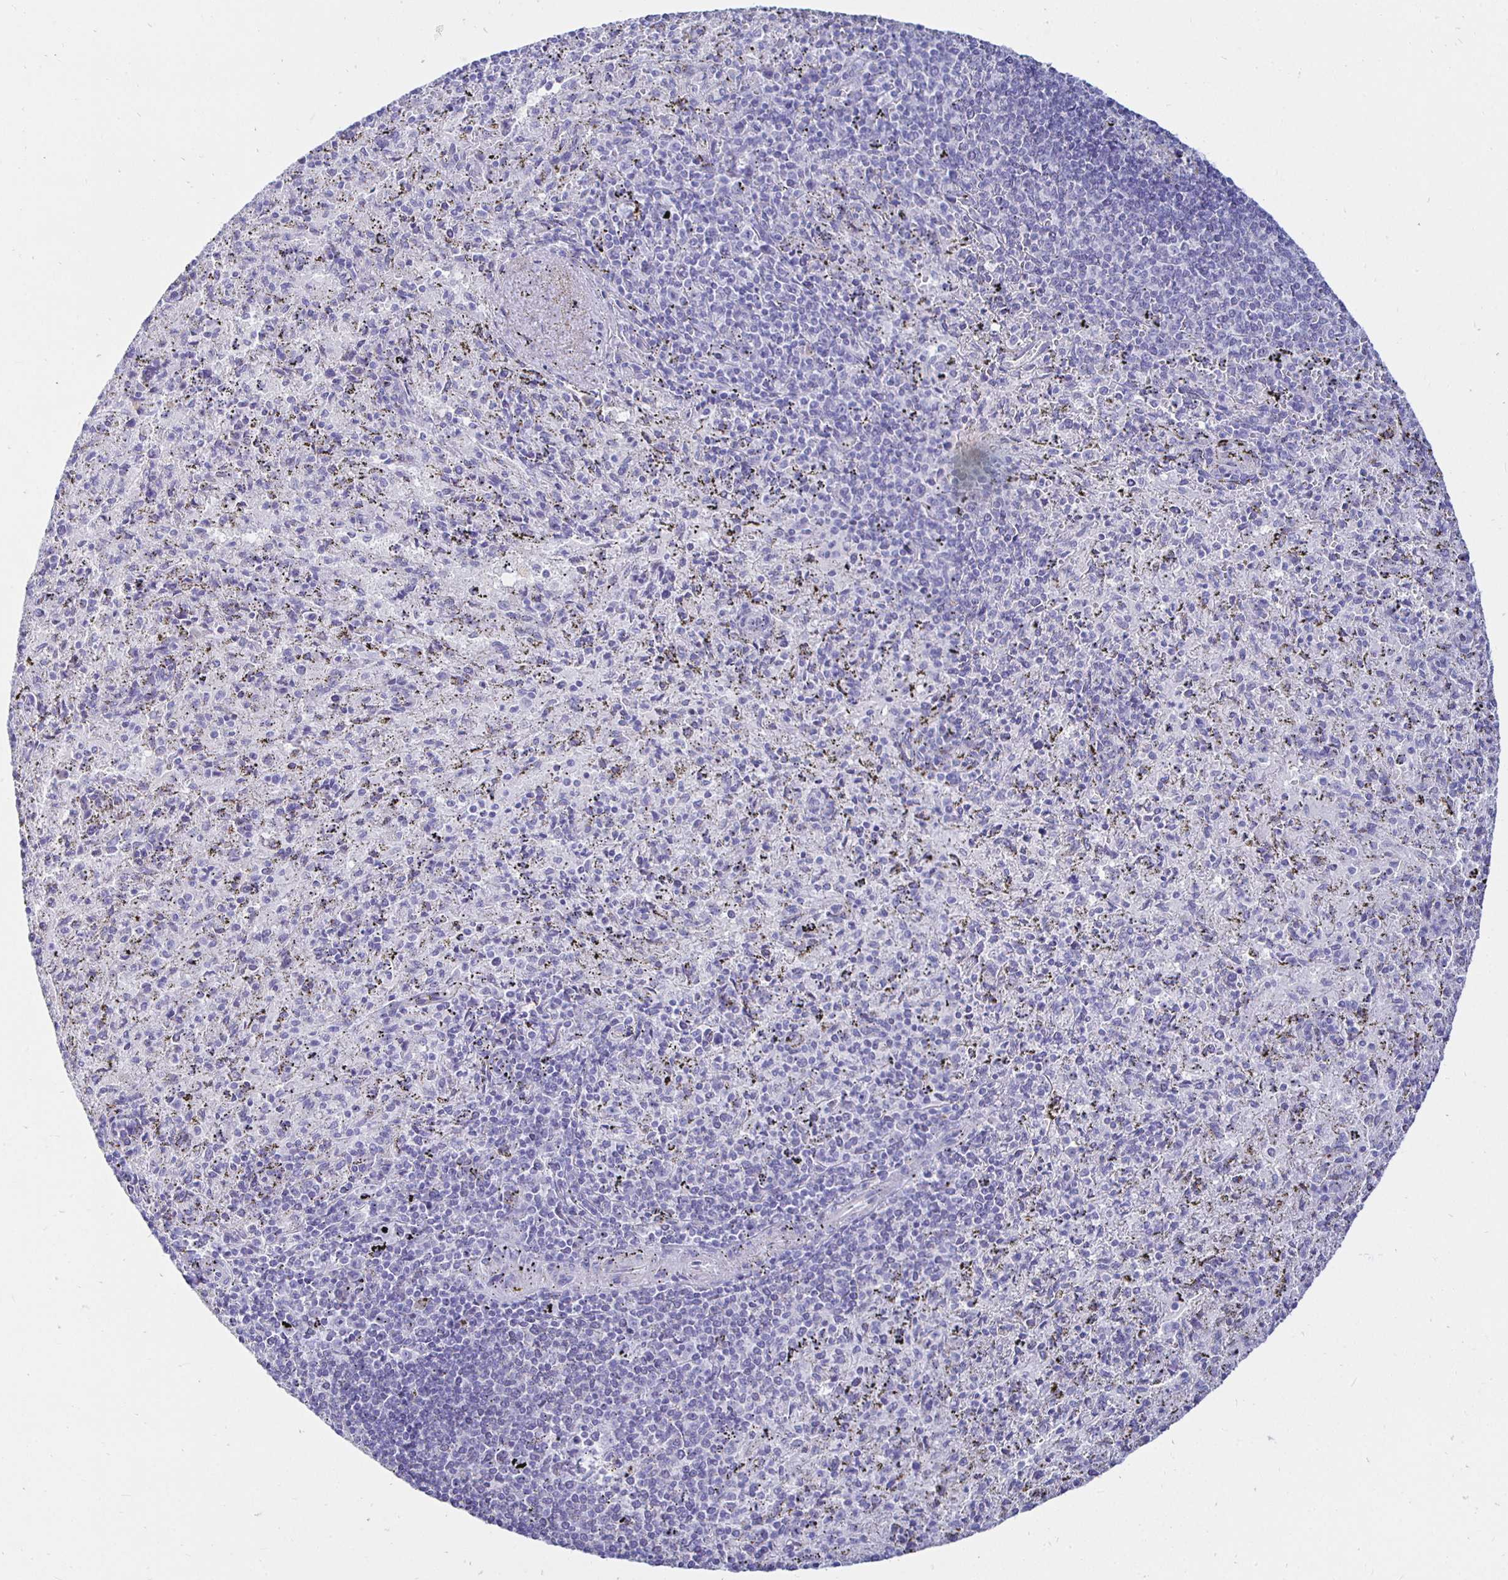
{"staining": {"intensity": "negative", "quantity": "none", "location": "none"}, "tissue": "spleen", "cell_type": "Cells in red pulp", "image_type": "normal", "snomed": [{"axis": "morphology", "description": "Normal tissue, NOS"}, {"axis": "topography", "description": "Spleen"}], "caption": "Micrograph shows no protein staining in cells in red pulp of normal spleen. (DAB IHC, high magnification).", "gene": "UMOD", "patient": {"sex": "male", "age": 57}}